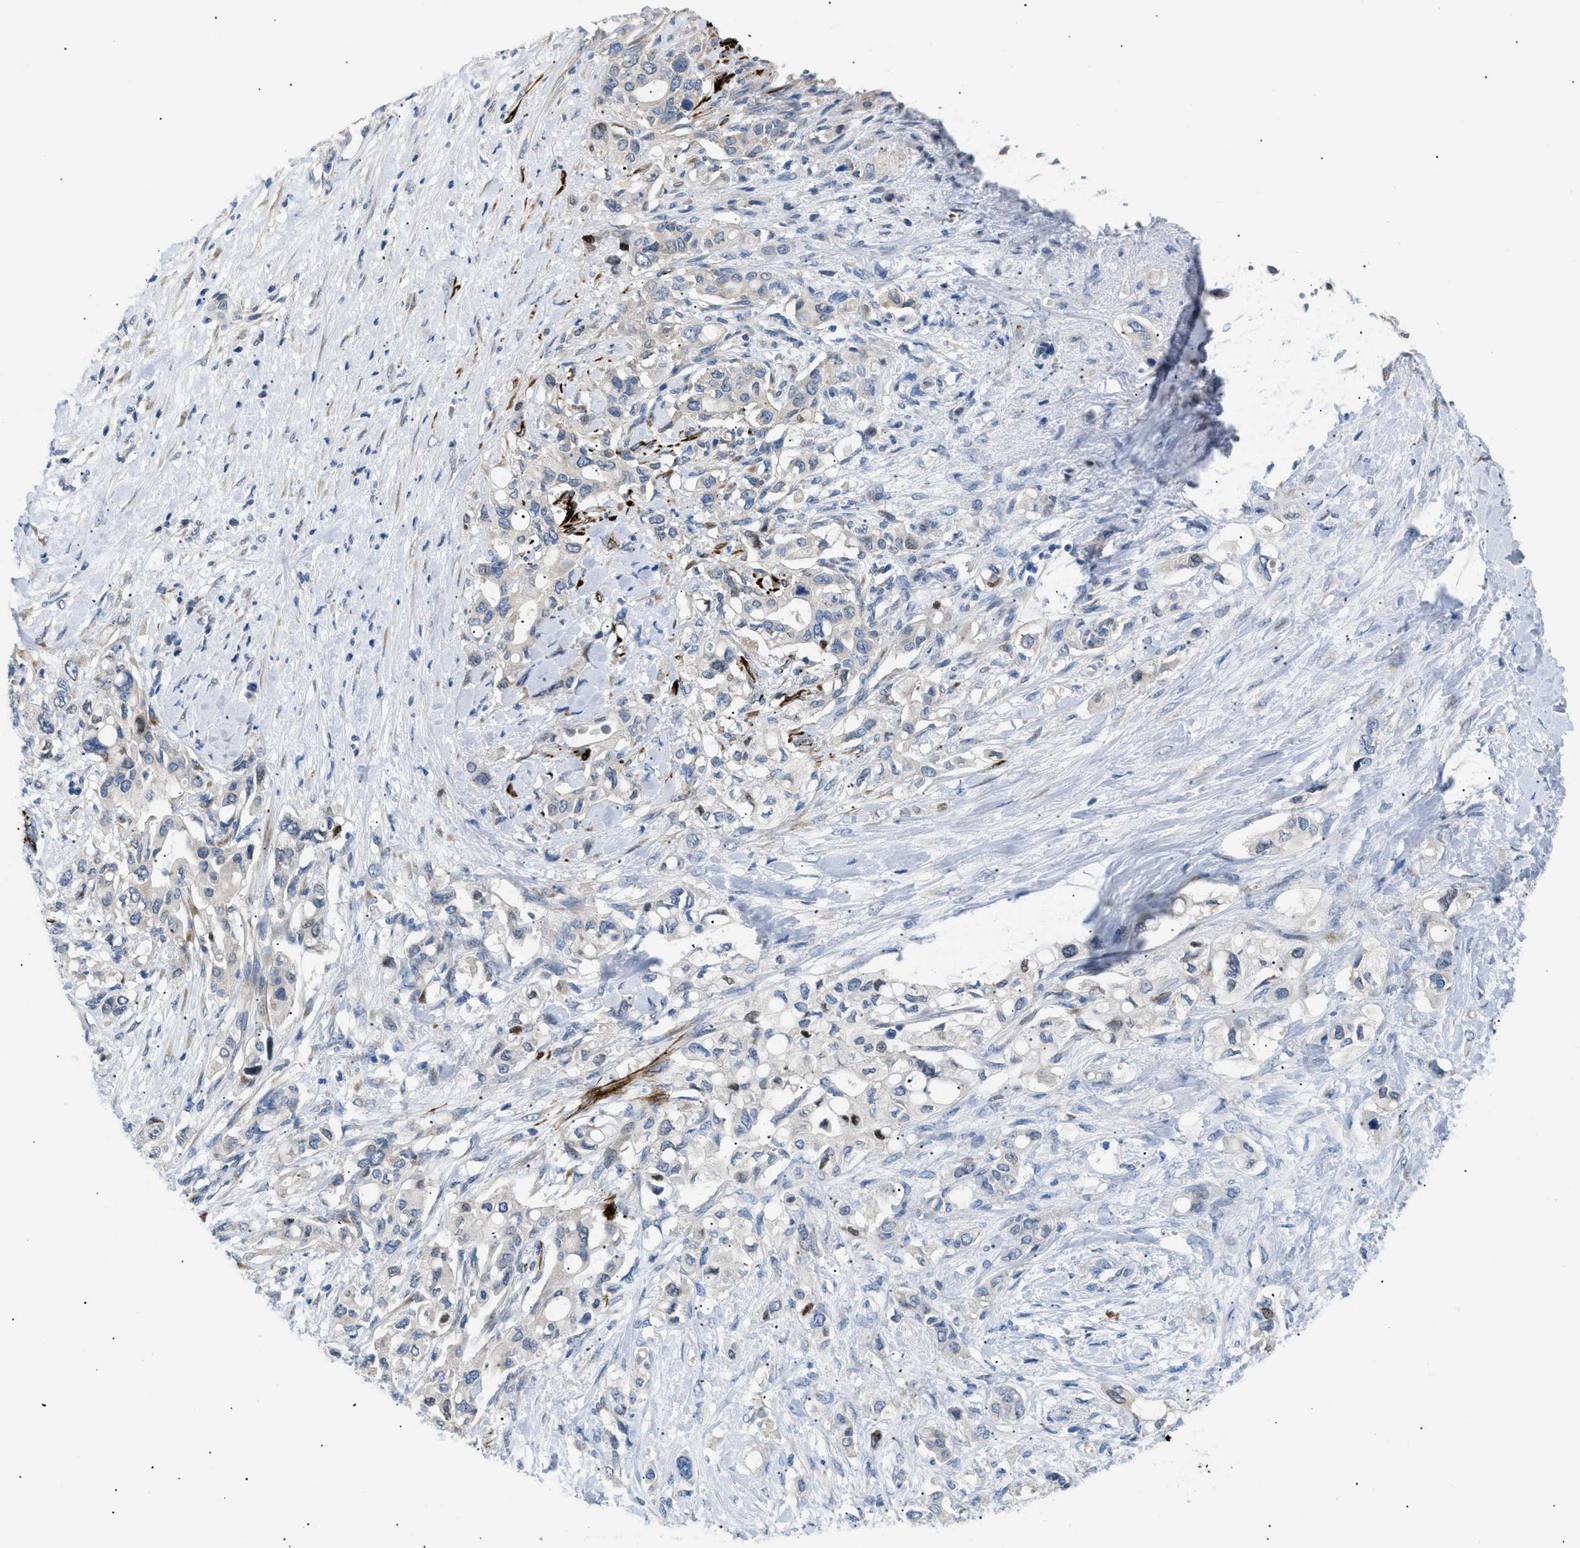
{"staining": {"intensity": "weak", "quantity": "<25%", "location": "nuclear"}, "tissue": "pancreatic cancer", "cell_type": "Tumor cells", "image_type": "cancer", "snomed": [{"axis": "morphology", "description": "Adenocarcinoma, NOS"}, {"axis": "topography", "description": "Pancreas"}], "caption": "Immunohistochemical staining of human pancreatic adenocarcinoma reveals no significant staining in tumor cells. (Stains: DAB (3,3'-diaminobenzidine) immunohistochemistry (IHC) with hematoxylin counter stain, Microscopy: brightfield microscopy at high magnification).", "gene": "ICA1", "patient": {"sex": "female", "age": 56}}